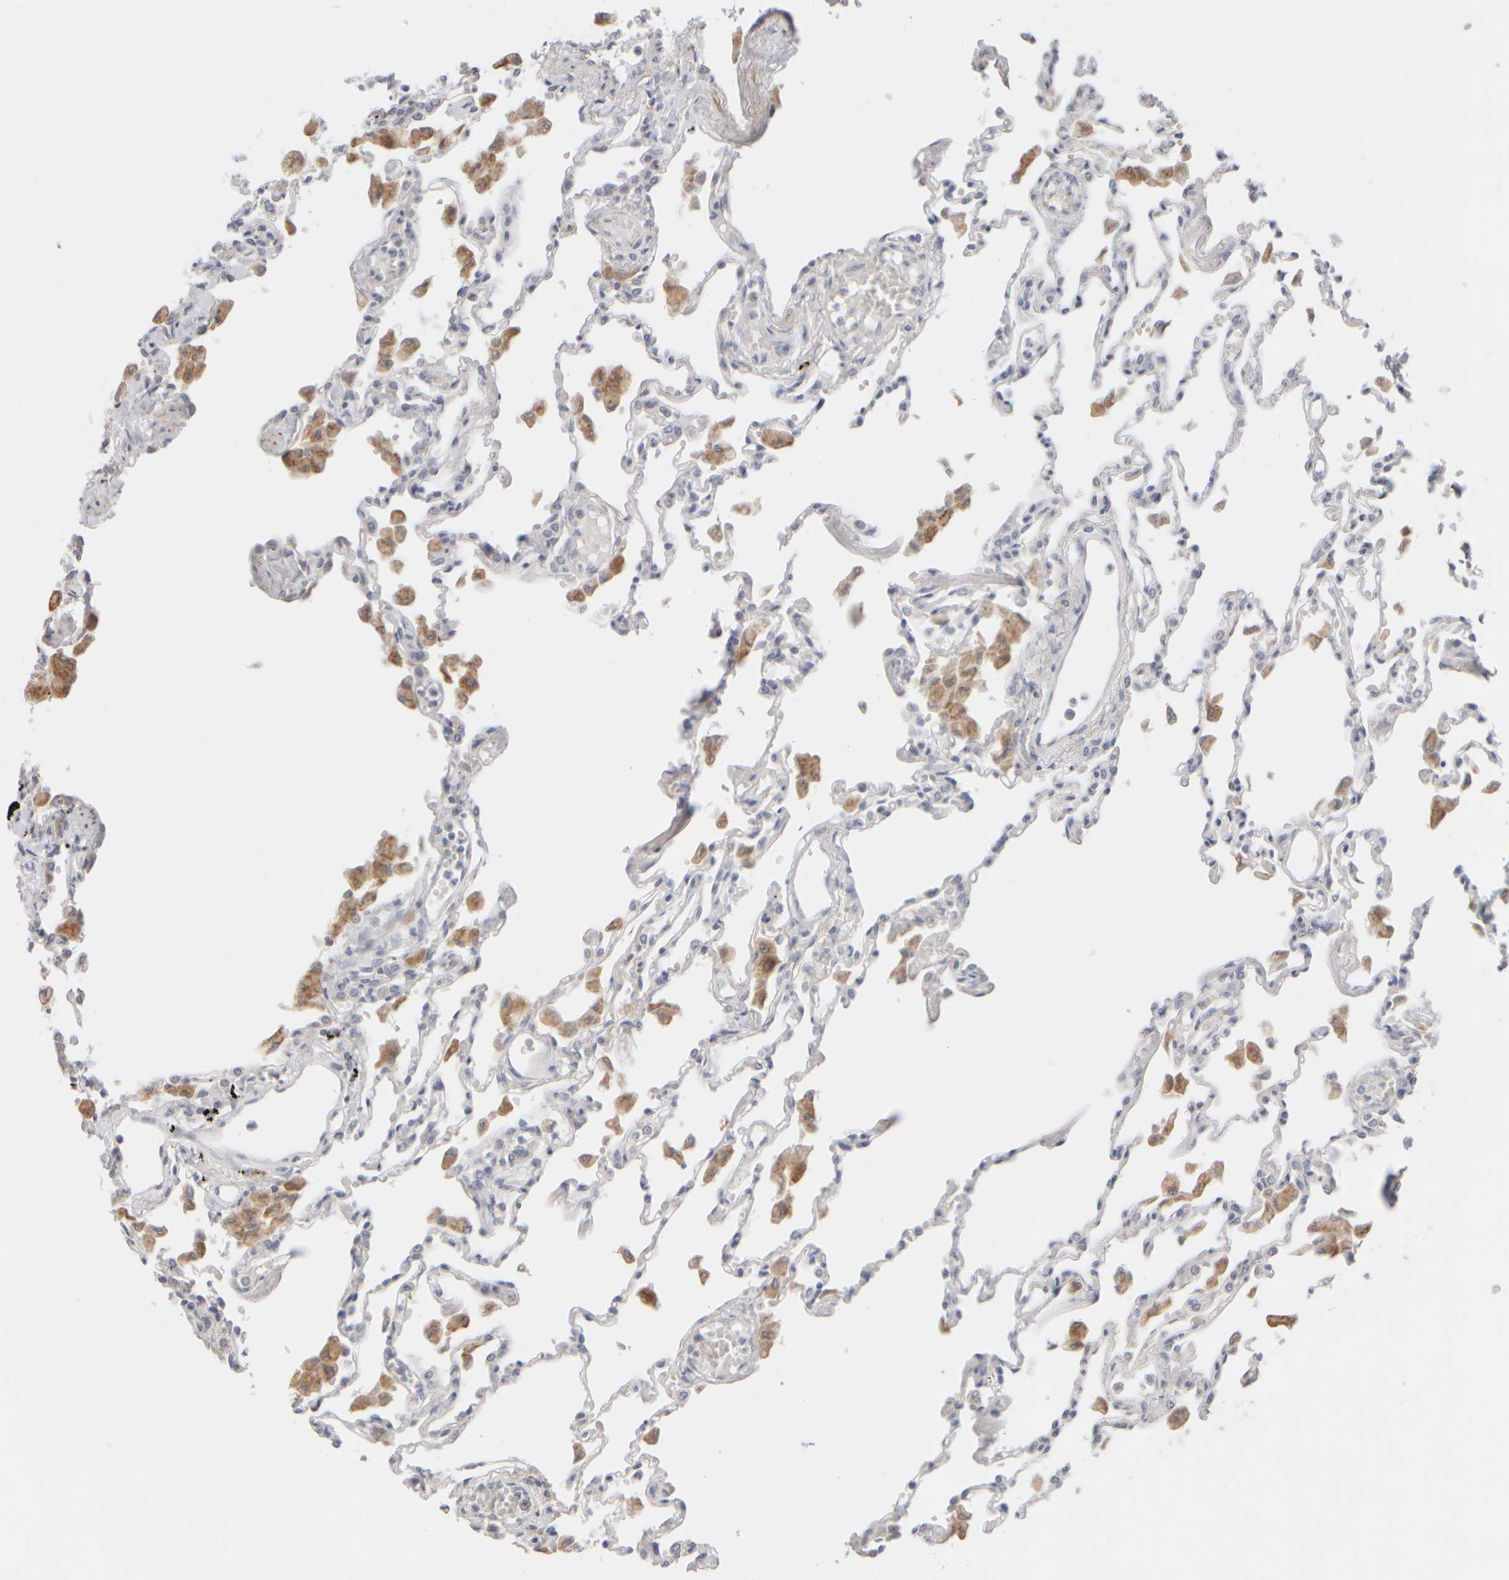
{"staining": {"intensity": "negative", "quantity": "none", "location": "none"}, "tissue": "lung", "cell_type": "Alveolar cells", "image_type": "normal", "snomed": [{"axis": "morphology", "description": "Normal tissue, NOS"}, {"axis": "topography", "description": "Bronchus"}, {"axis": "topography", "description": "Lung"}], "caption": "Alveolar cells show no significant protein expression in benign lung. (Brightfield microscopy of DAB immunohistochemistry (IHC) at high magnification).", "gene": "ZNF112", "patient": {"sex": "female", "age": 49}}